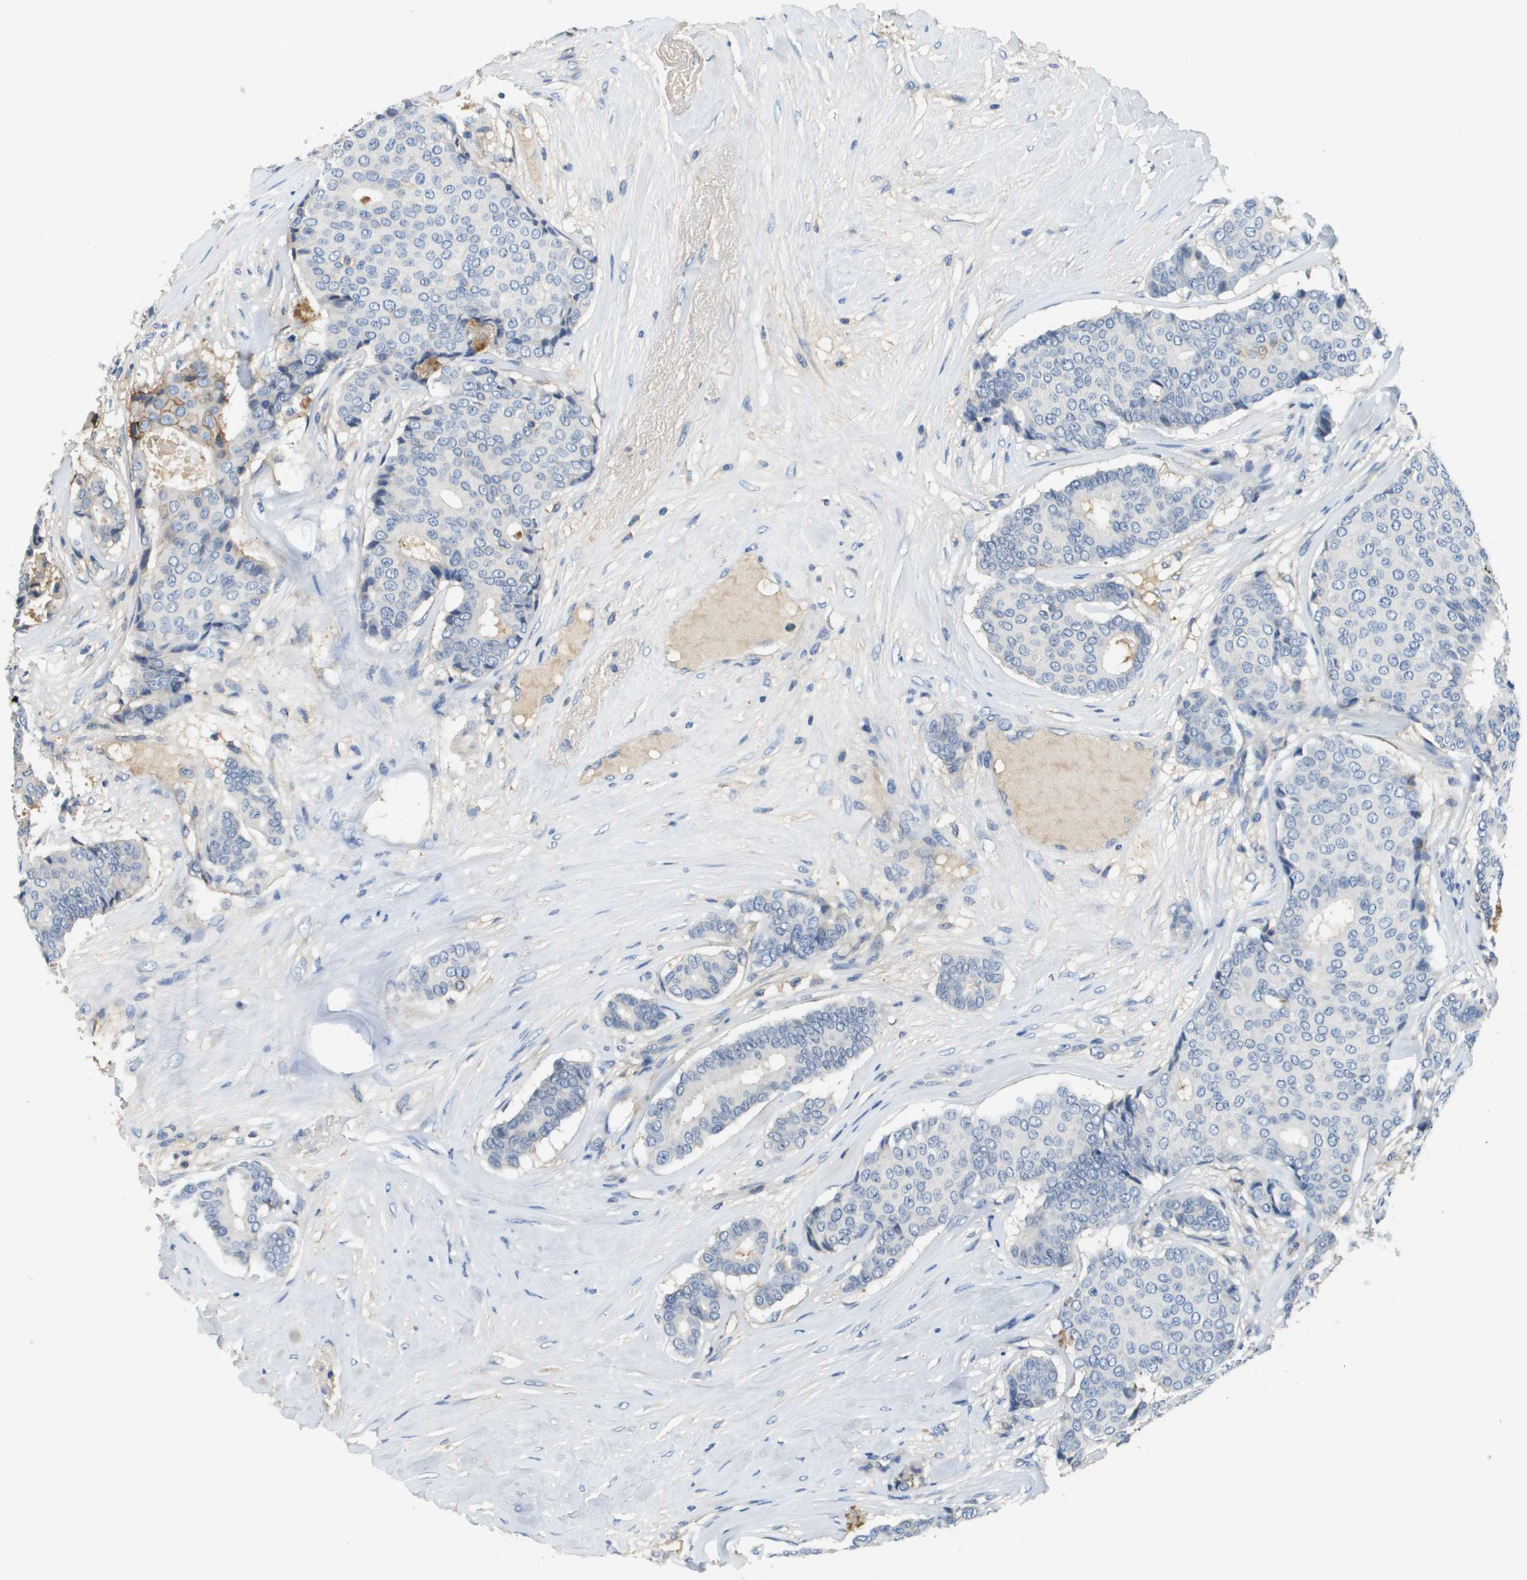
{"staining": {"intensity": "negative", "quantity": "none", "location": "none"}, "tissue": "breast cancer", "cell_type": "Tumor cells", "image_type": "cancer", "snomed": [{"axis": "morphology", "description": "Duct carcinoma"}, {"axis": "topography", "description": "Breast"}], "caption": "A high-resolution photomicrograph shows immunohistochemistry (IHC) staining of invasive ductal carcinoma (breast), which demonstrates no significant staining in tumor cells. (DAB (3,3'-diaminobenzidine) immunohistochemistry, high magnification).", "gene": "SLC16A3", "patient": {"sex": "female", "age": 75}}